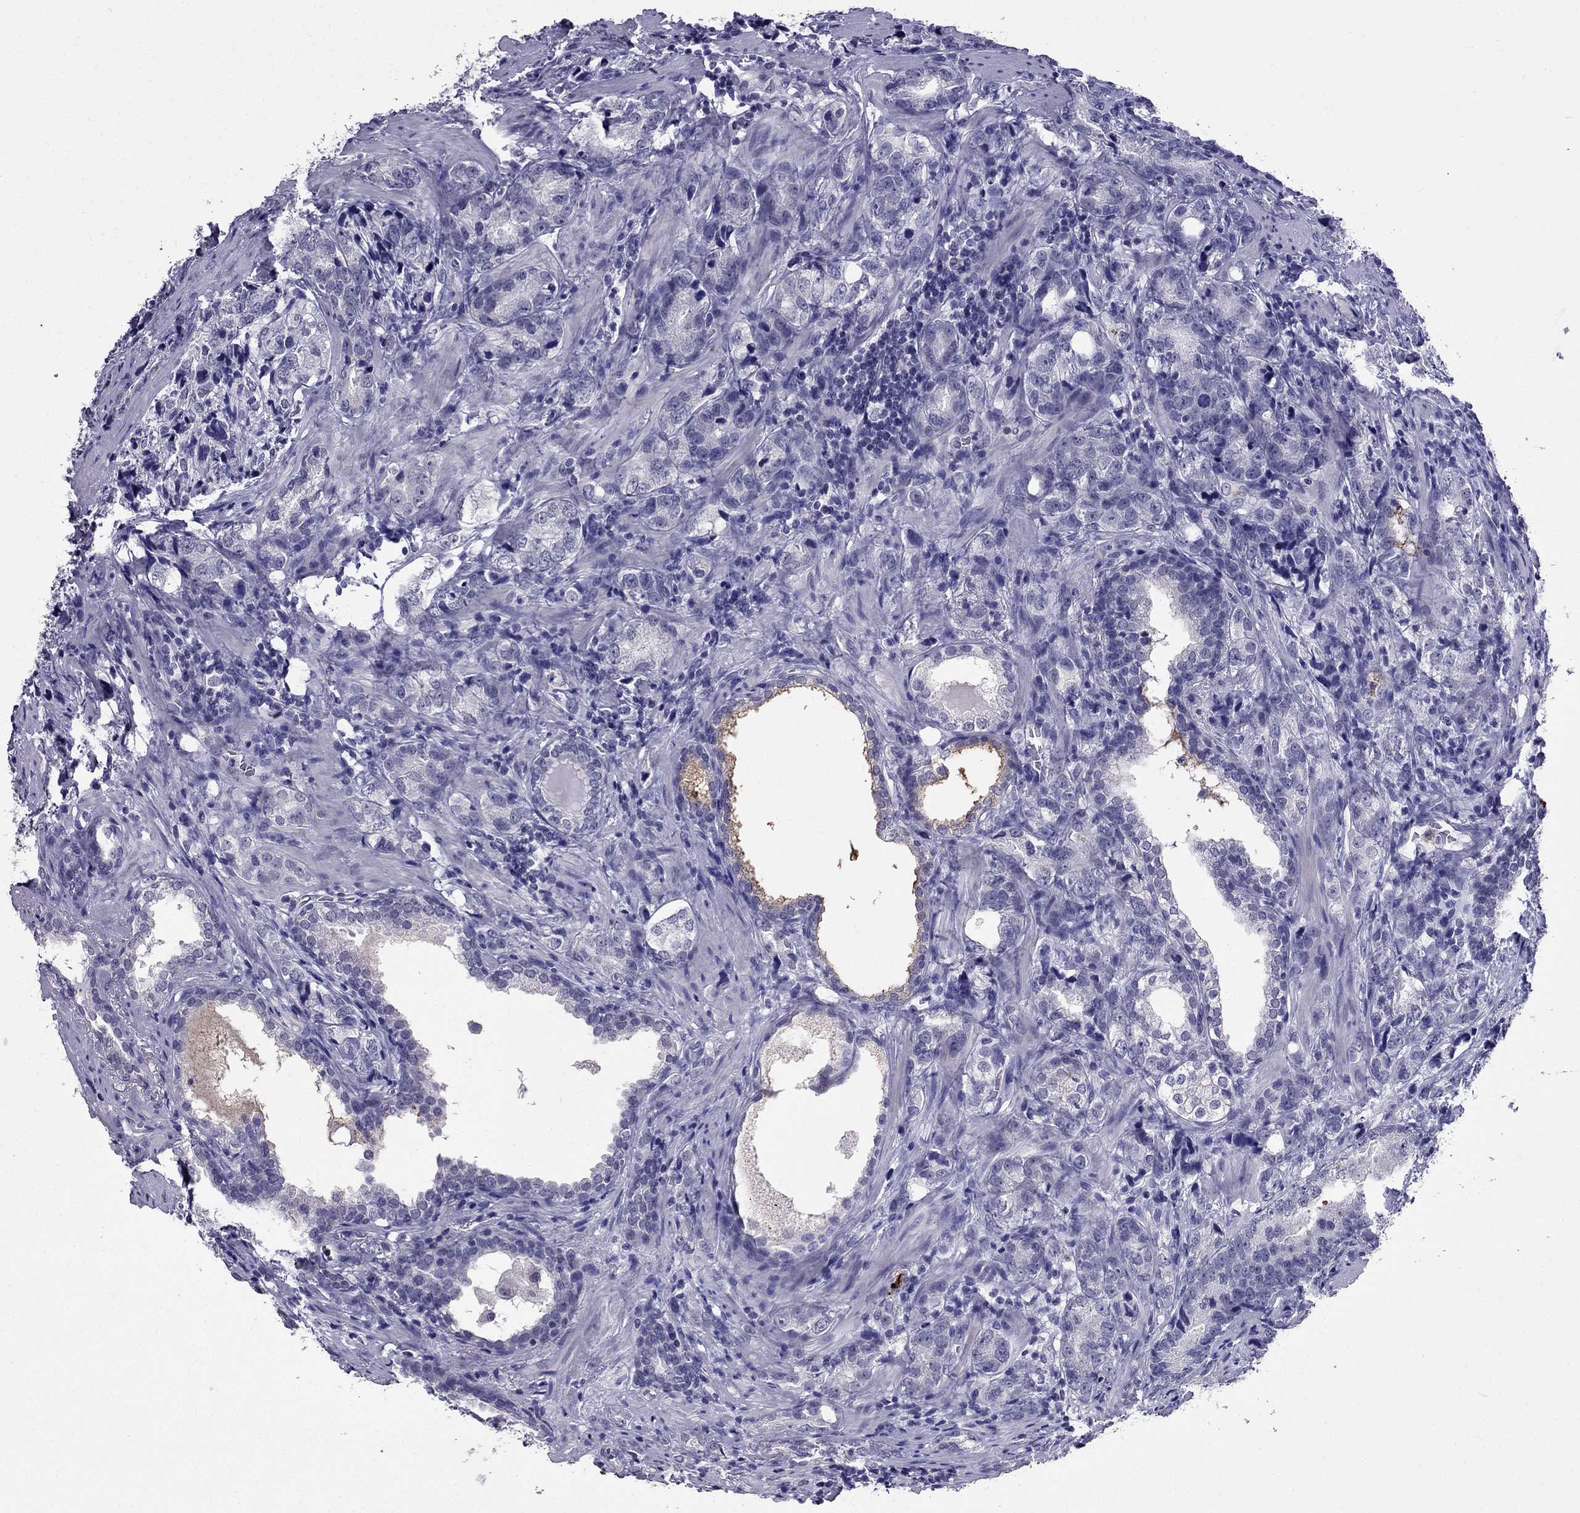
{"staining": {"intensity": "negative", "quantity": "none", "location": "none"}, "tissue": "prostate cancer", "cell_type": "Tumor cells", "image_type": "cancer", "snomed": [{"axis": "morphology", "description": "Adenocarcinoma, NOS"}, {"axis": "topography", "description": "Prostate and seminal vesicle, NOS"}], "caption": "An image of adenocarcinoma (prostate) stained for a protein exhibits no brown staining in tumor cells.", "gene": "OLFM4", "patient": {"sex": "male", "age": 63}}